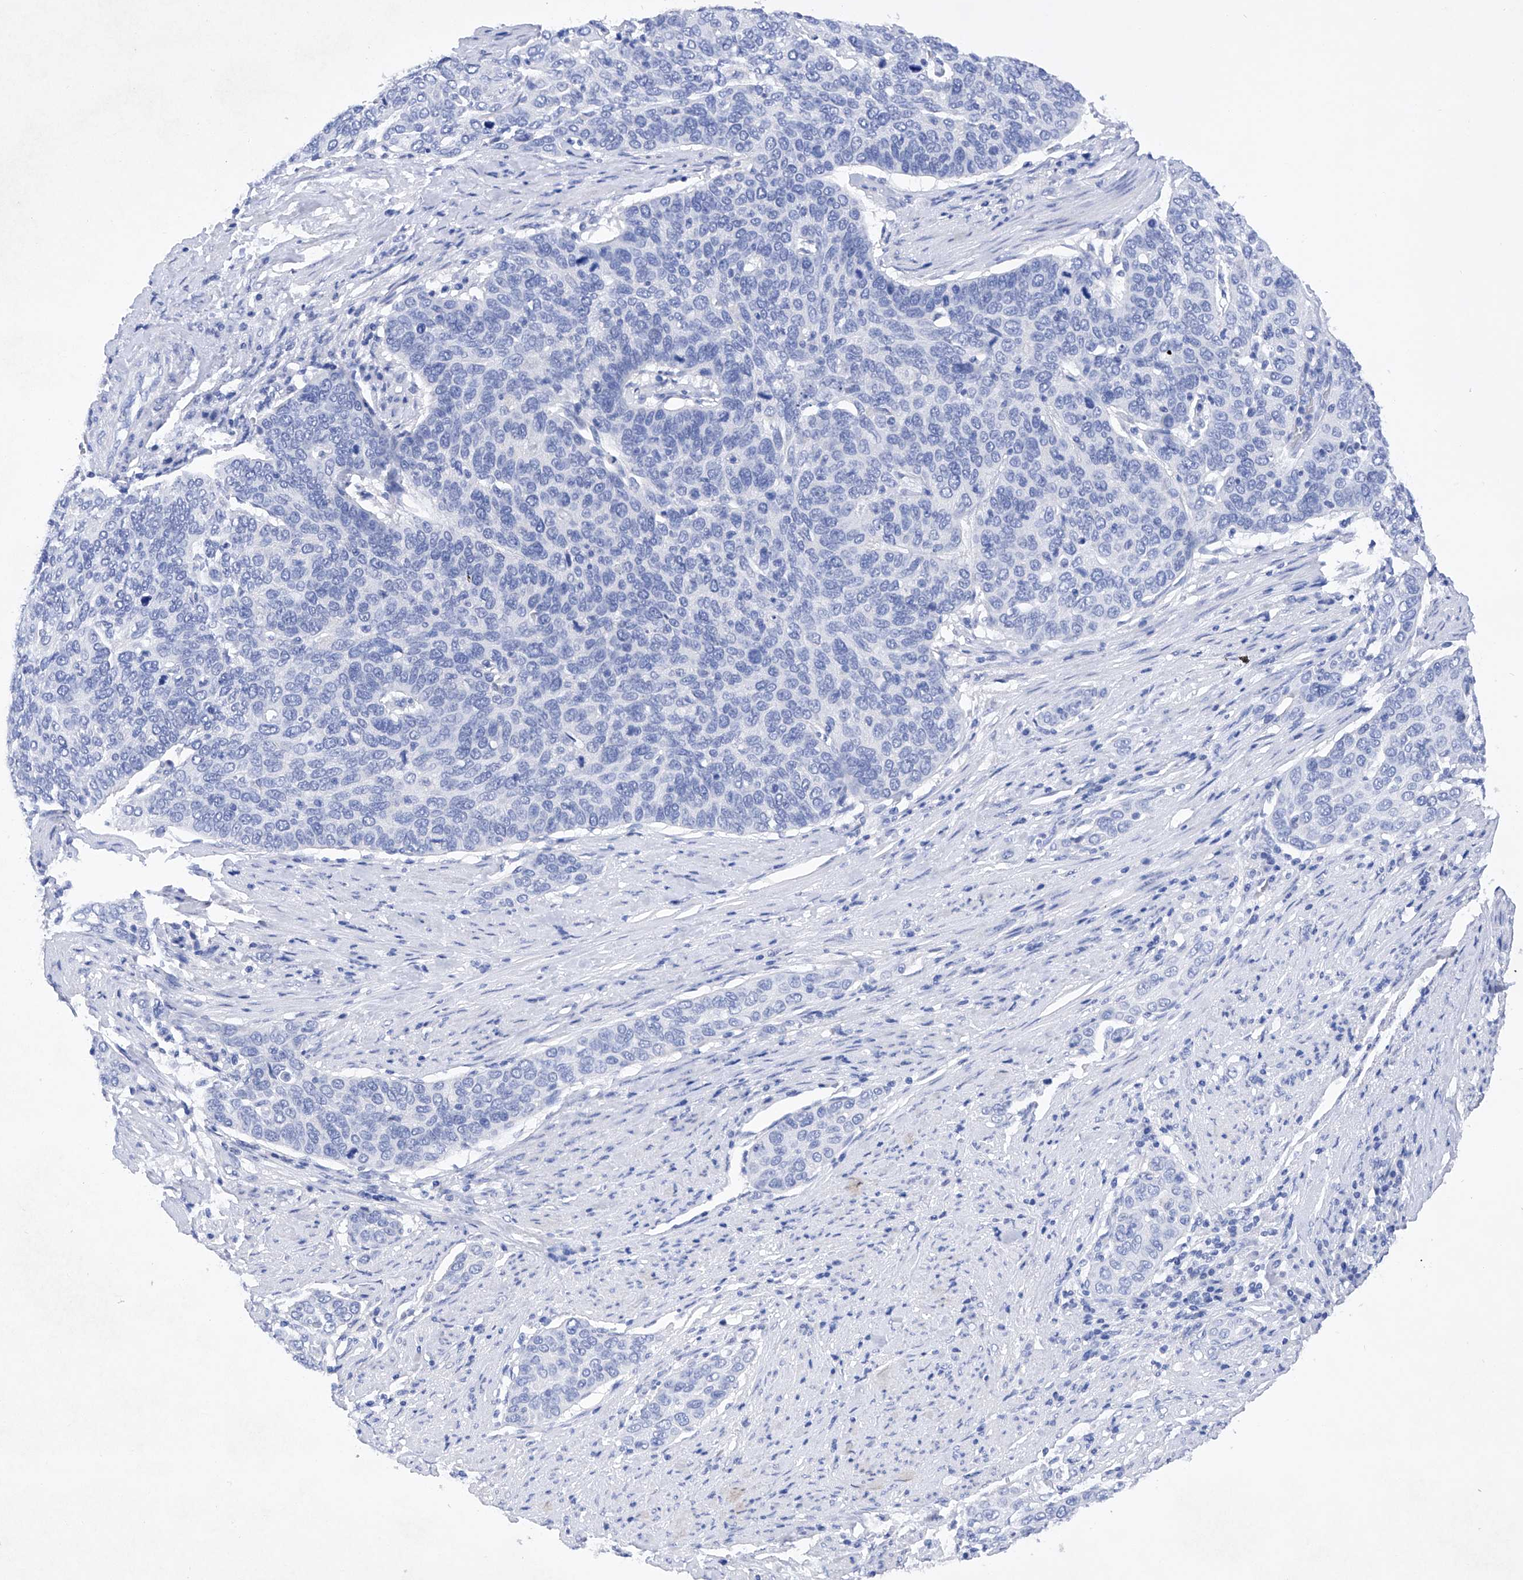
{"staining": {"intensity": "negative", "quantity": "none", "location": "none"}, "tissue": "cervical cancer", "cell_type": "Tumor cells", "image_type": "cancer", "snomed": [{"axis": "morphology", "description": "Squamous cell carcinoma, NOS"}, {"axis": "topography", "description": "Cervix"}], "caption": "DAB immunohistochemical staining of human cervical cancer displays no significant staining in tumor cells.", "gene": "BARX2", "patient": {"sex": "female", "age": 60}}